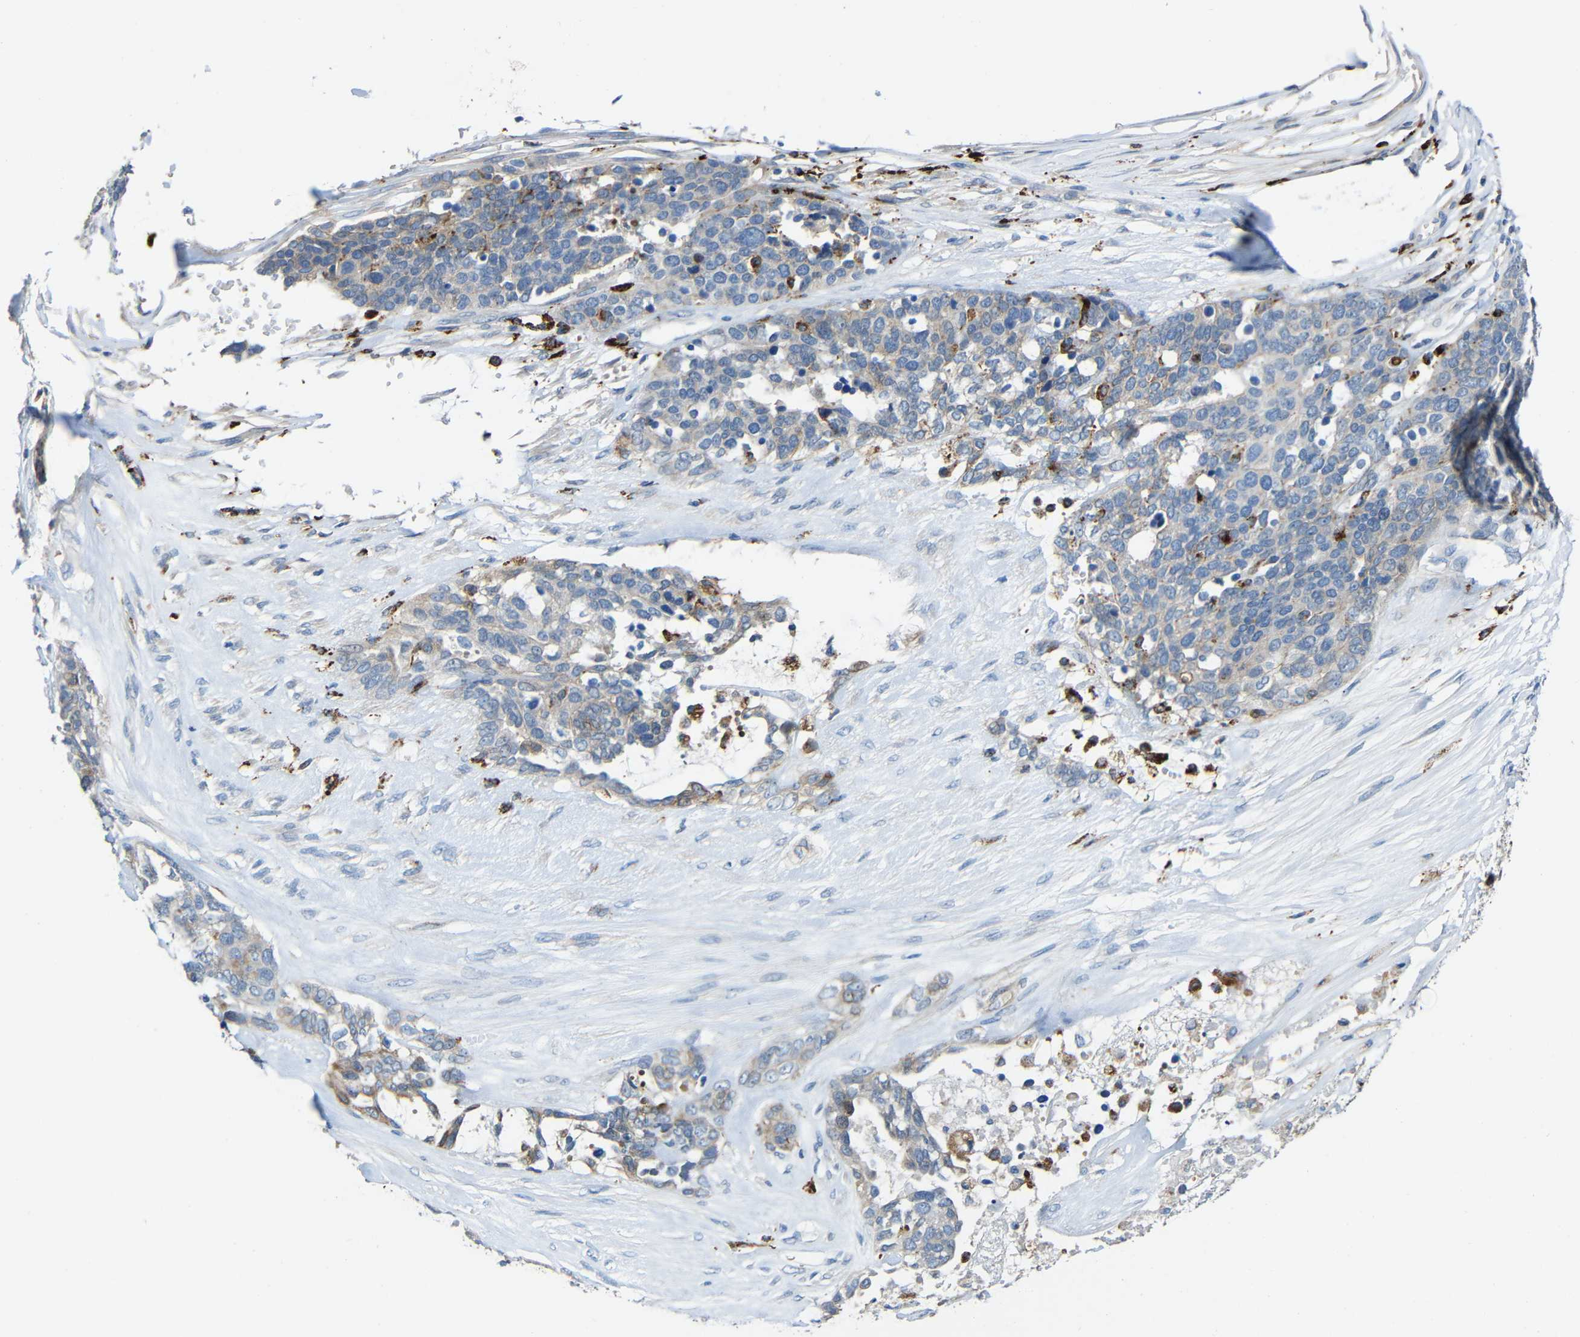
{"staining": {"intensity": "weak", "quantity": "25%-75%", "location": "cytoplasmic/membranous"}, "tissue": "ovarian cancer", "cell_type": "Tumor cells", "image_type": "cancer", "snomed": [{"axis": "morphology", "description": "Cystadenocarcinoma, serous, NOS"}, {"axis": "topography", "description": "Ovary"}], "caption": "Ovarian cancer stained with DAB immunohistochemistry exhibits low levels of weak cytoplasmic/membranous expression in about 25%-75% of tumor cells.", "gene": "HLA-DMA", "patient": {"sex": "female", "age": 44}}